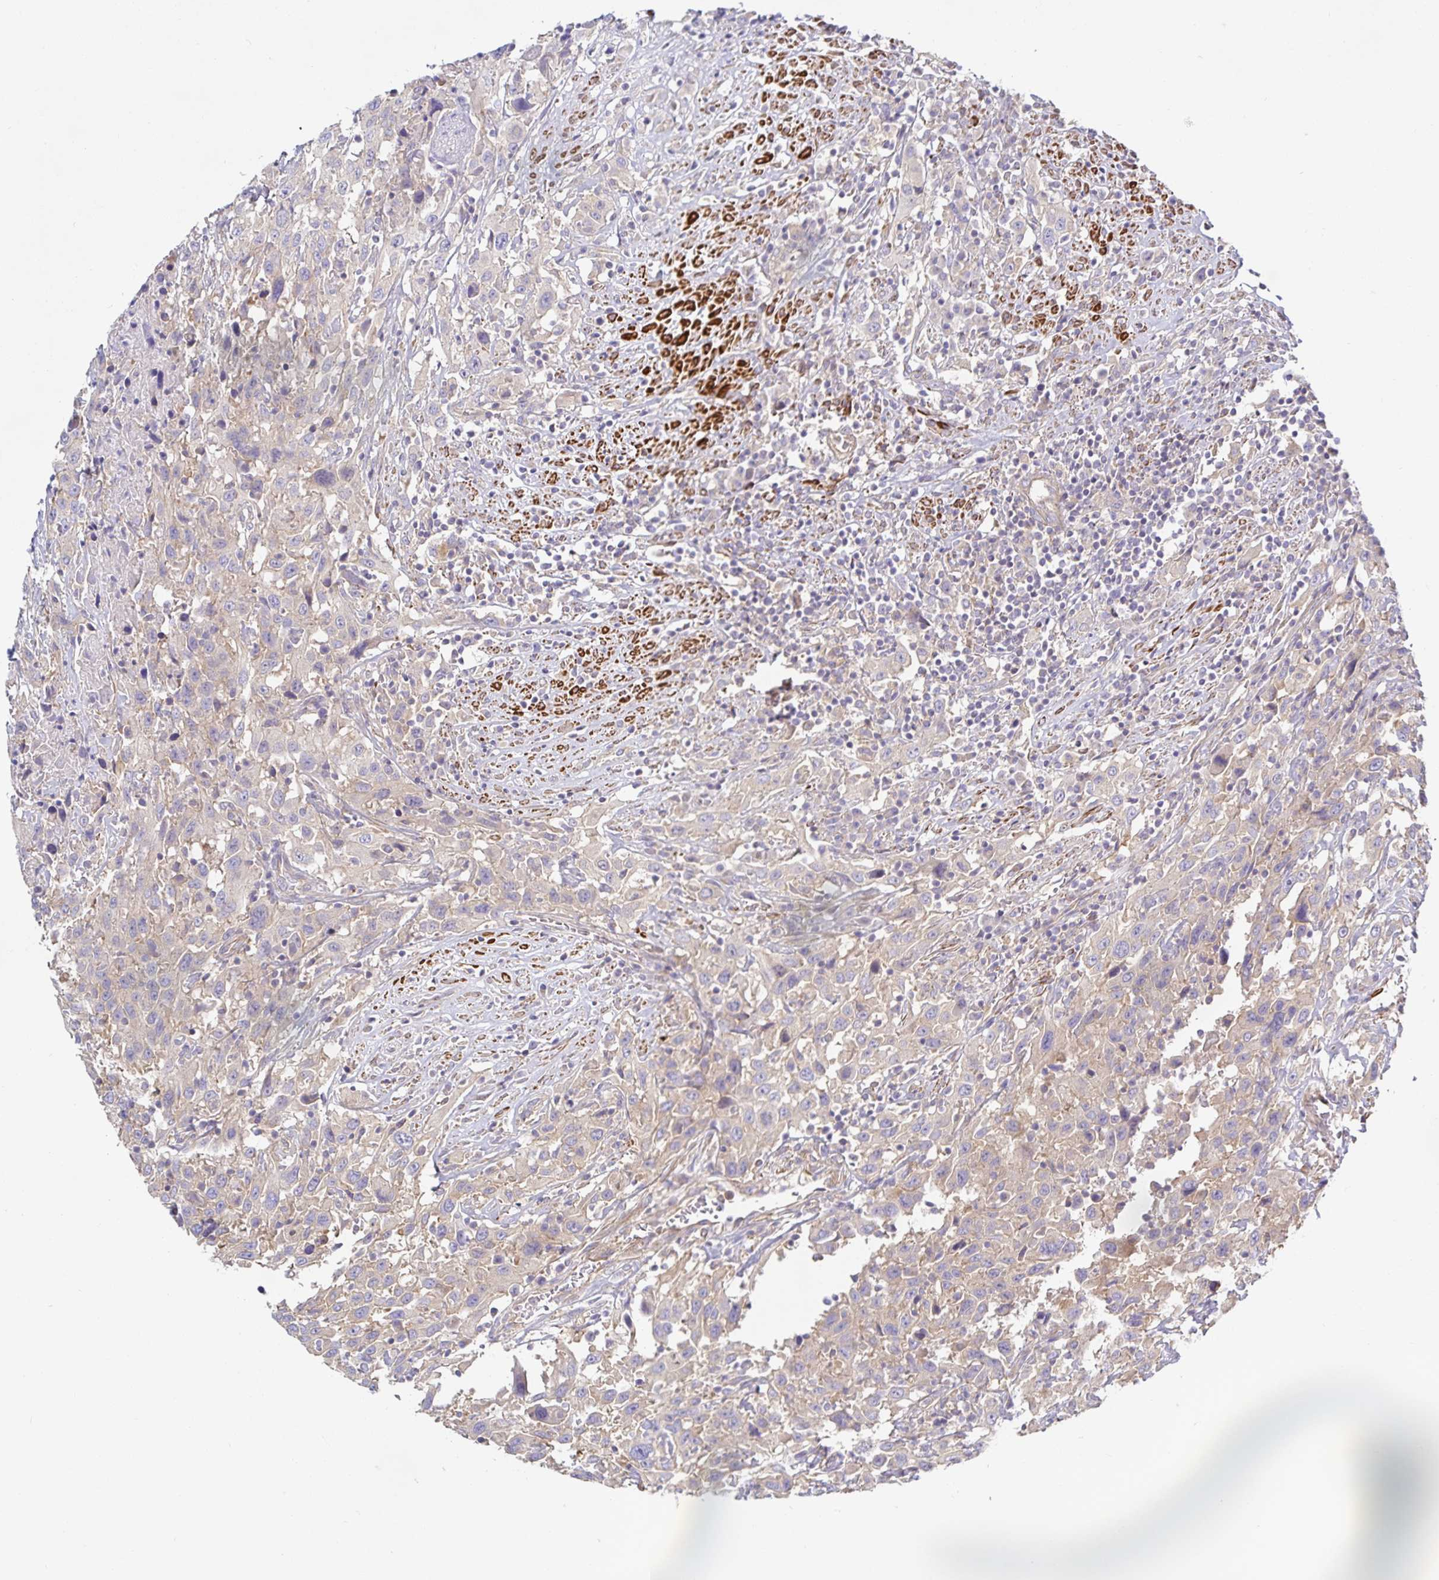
{"staining": {"intensity": "weak", "quantity": "25%-75%", "location": "cytoplasmic/membranous"}, "tissue": "urothelial cancer", "cell_type": "Tumor cells", "image_type": "cancer", "snomed": [{"axis": "morphology", "description": "Urothelial carcinoma, High grade"}, {"axis": "topography", "description": "Urinary bladder"}], "caption": "Immunohistochemical staining of human urothelial cancer shows weak cytoplasmic/membranous protein positivity in about 25%-75% of tumor cells.", "gene": "METTL22", "patient": {"sex": "male", "age": 61}}